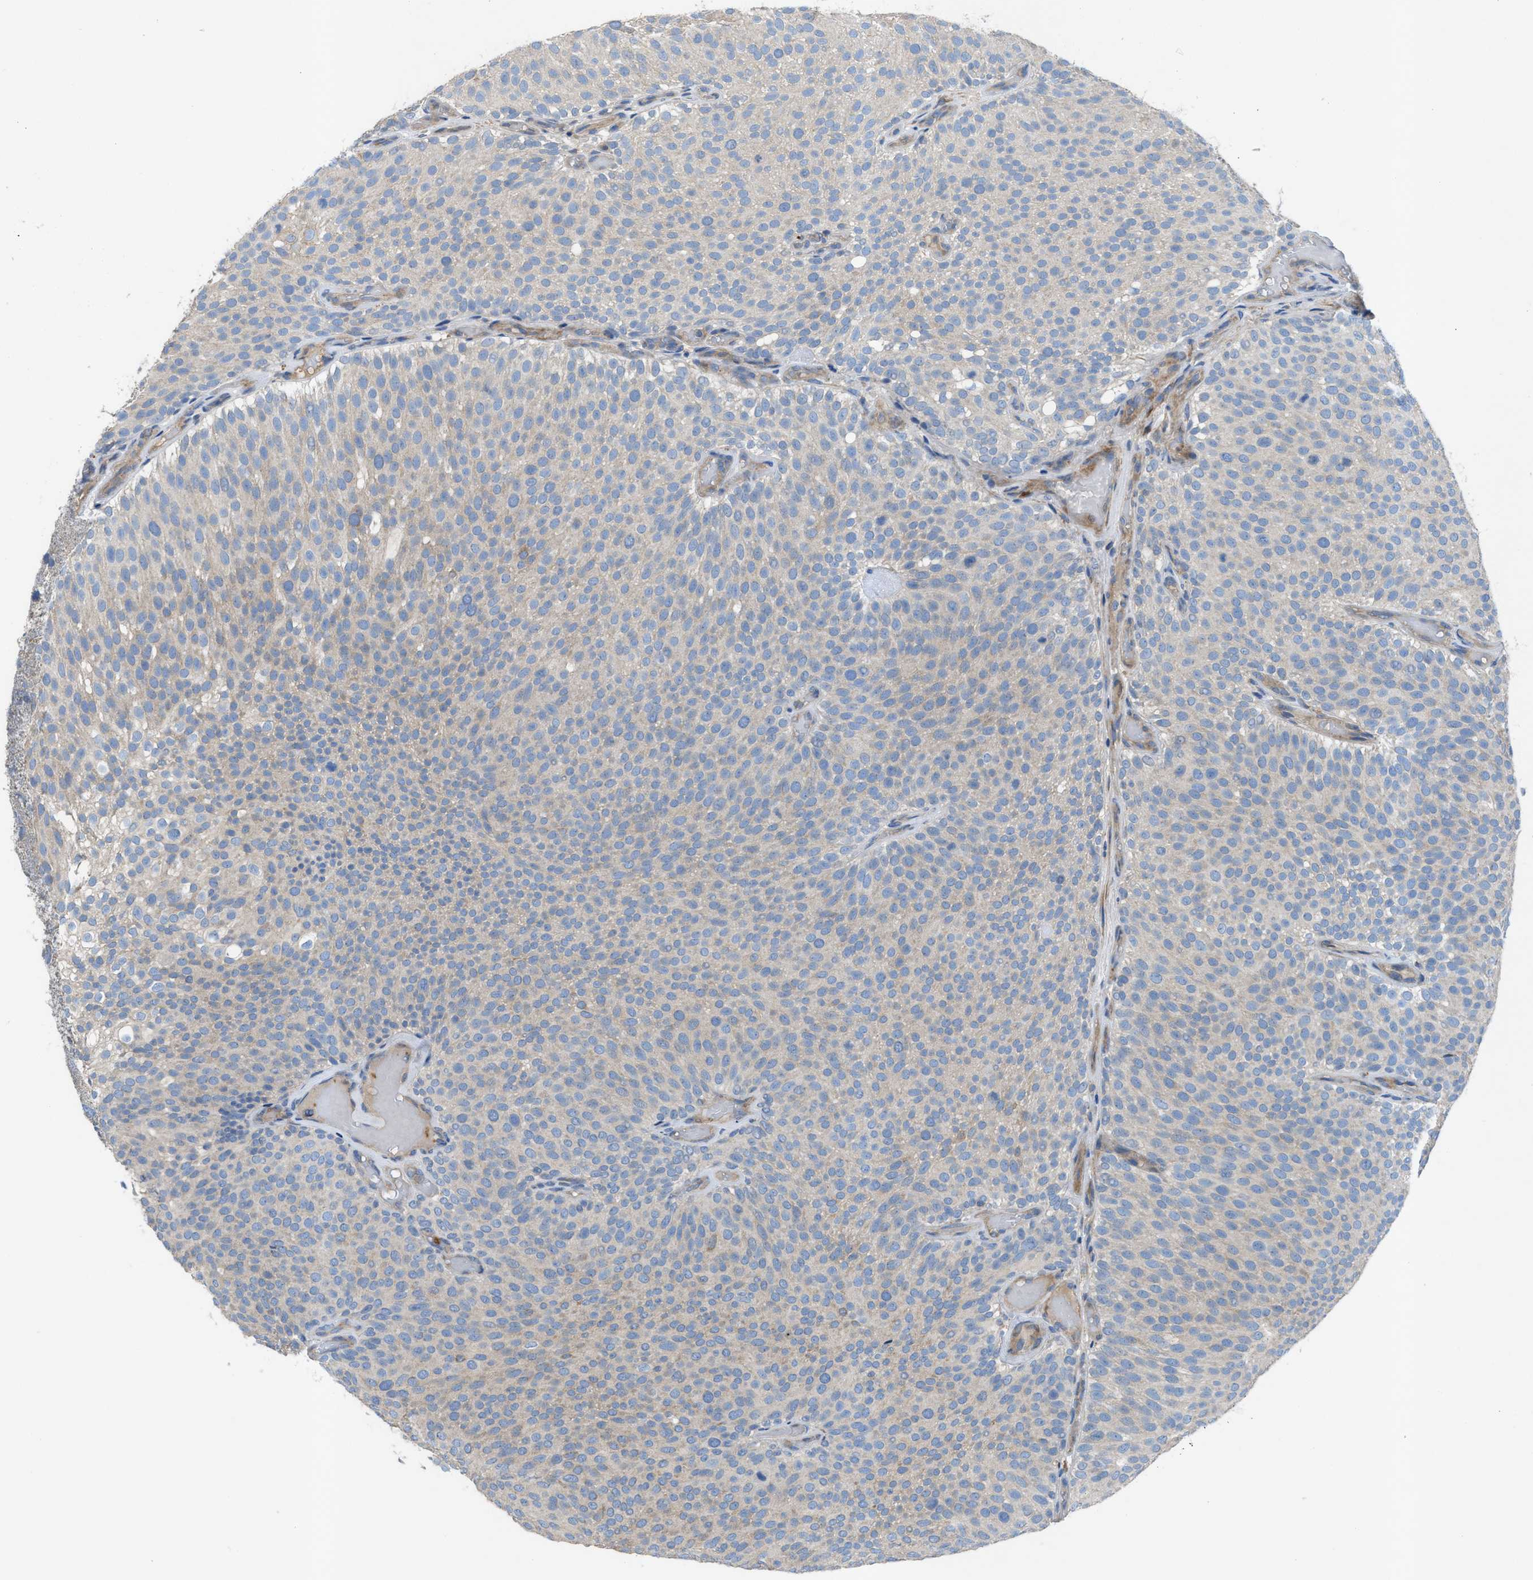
{"staining": {"intensity": "negative", "quantity": "none", "location": "none"}, "tissue": "urothelial cancer", "cell_type": "Tumor cells", "image_type": "cancer", "snomed": [{"axis": "morphology", "description": "Urothelial carcinoma, Low grade"}, {"axis": "topography", "description": "Urinary bladder"}], "caption": "IHC of low-grade urothelial carcinoma exhibits no staining in tumor cells.", "gene": "AOAH", "patient": {"sex": "male", "age": 78}}